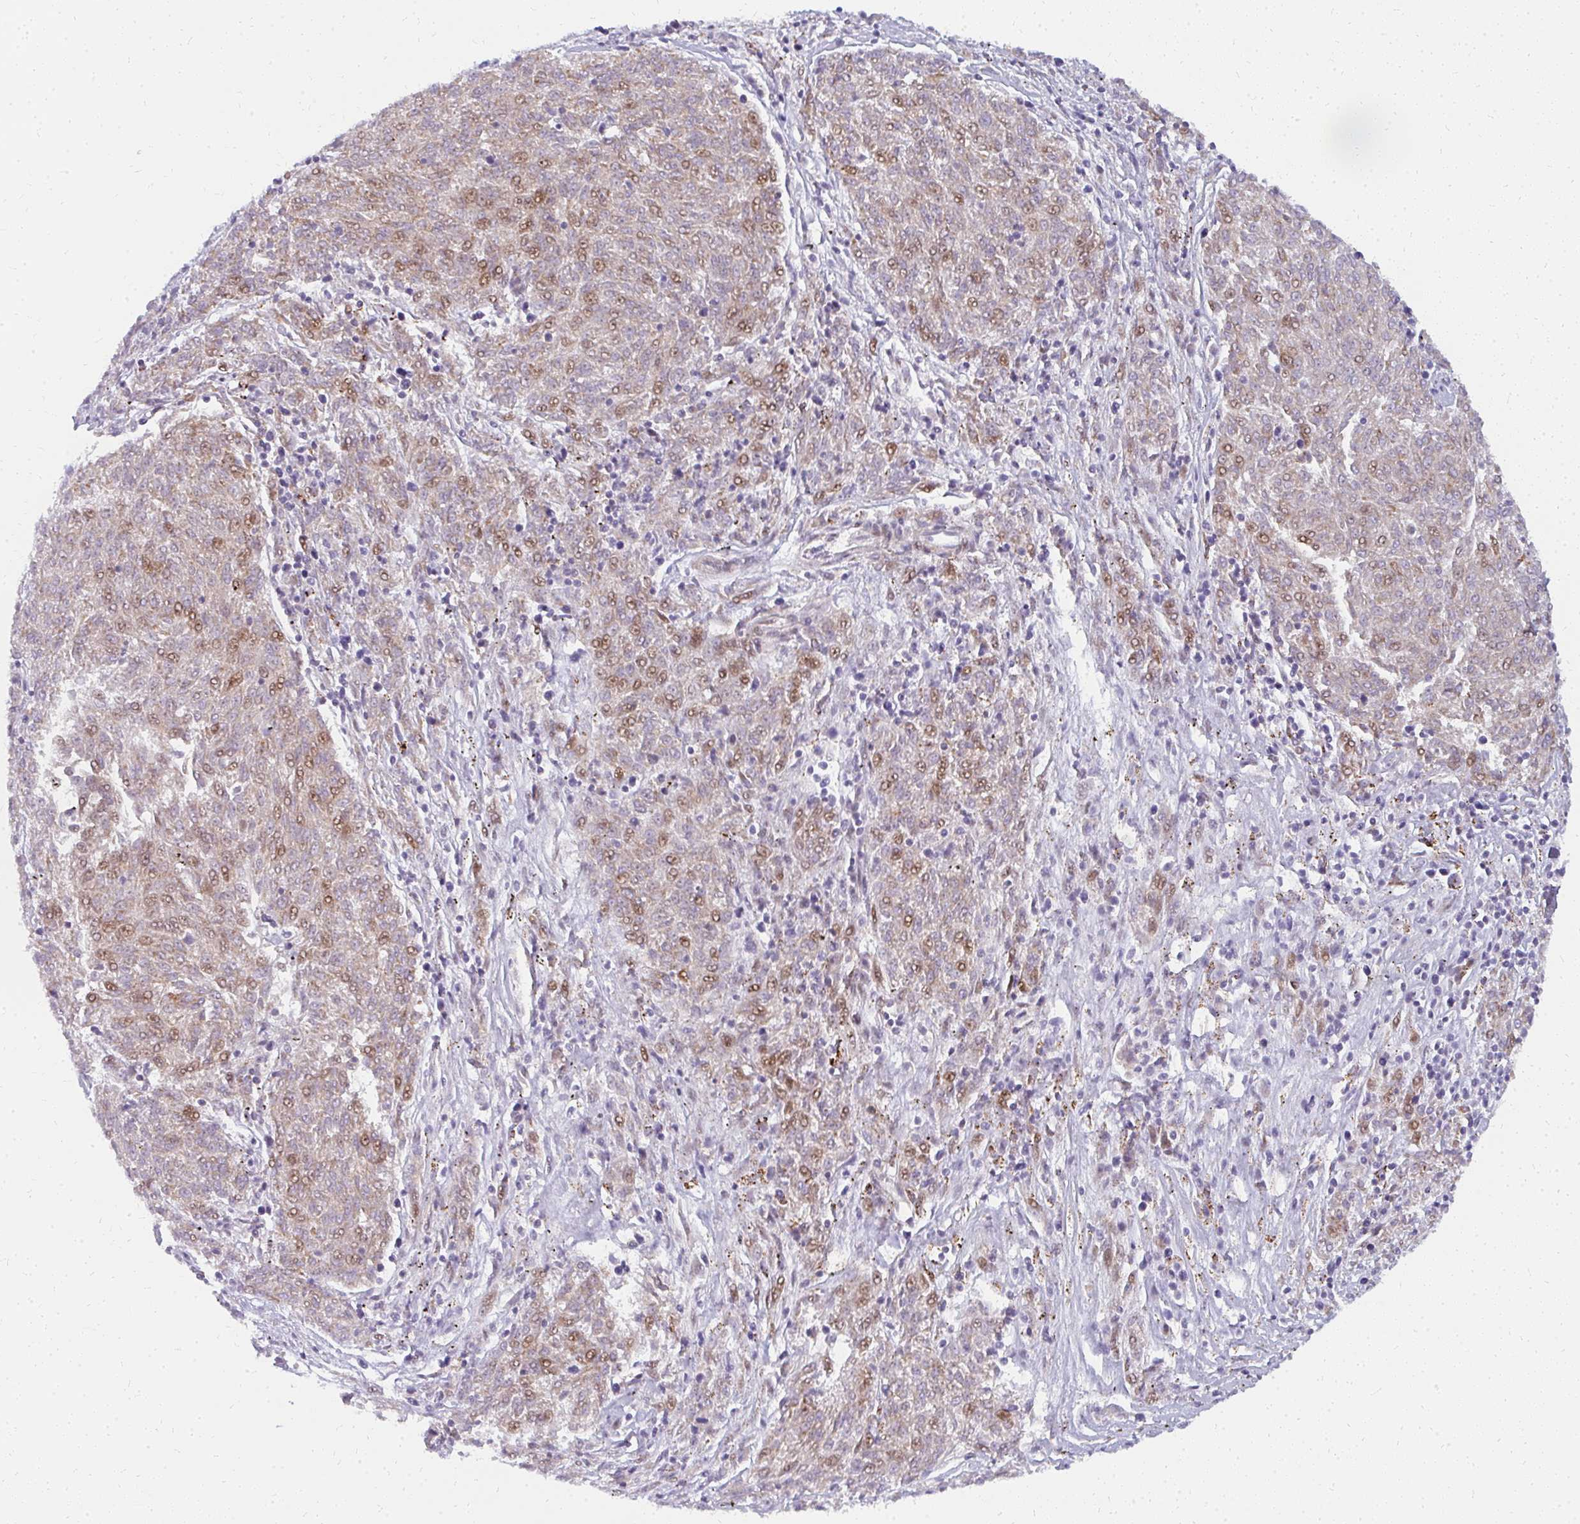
{"staining": {"intensity": "moderate", "quantity": "25%-75%", "location": "nuclear"}, "tissue": "melanoma", "cell_type": "Tumor cells", "image_type": "cancer", "snomed": [{"axis": "morphology", "description": "Malignant melanoma, NOS"}, {"axis": "topography", "description": "Skin"}], "caption": "Protein staining shows moderate nuclear positivity in about 25%-75% of tumor cells in melanoma.", "gene": "PLA2G5", "patient": {"sex": "female", "age": 72}}